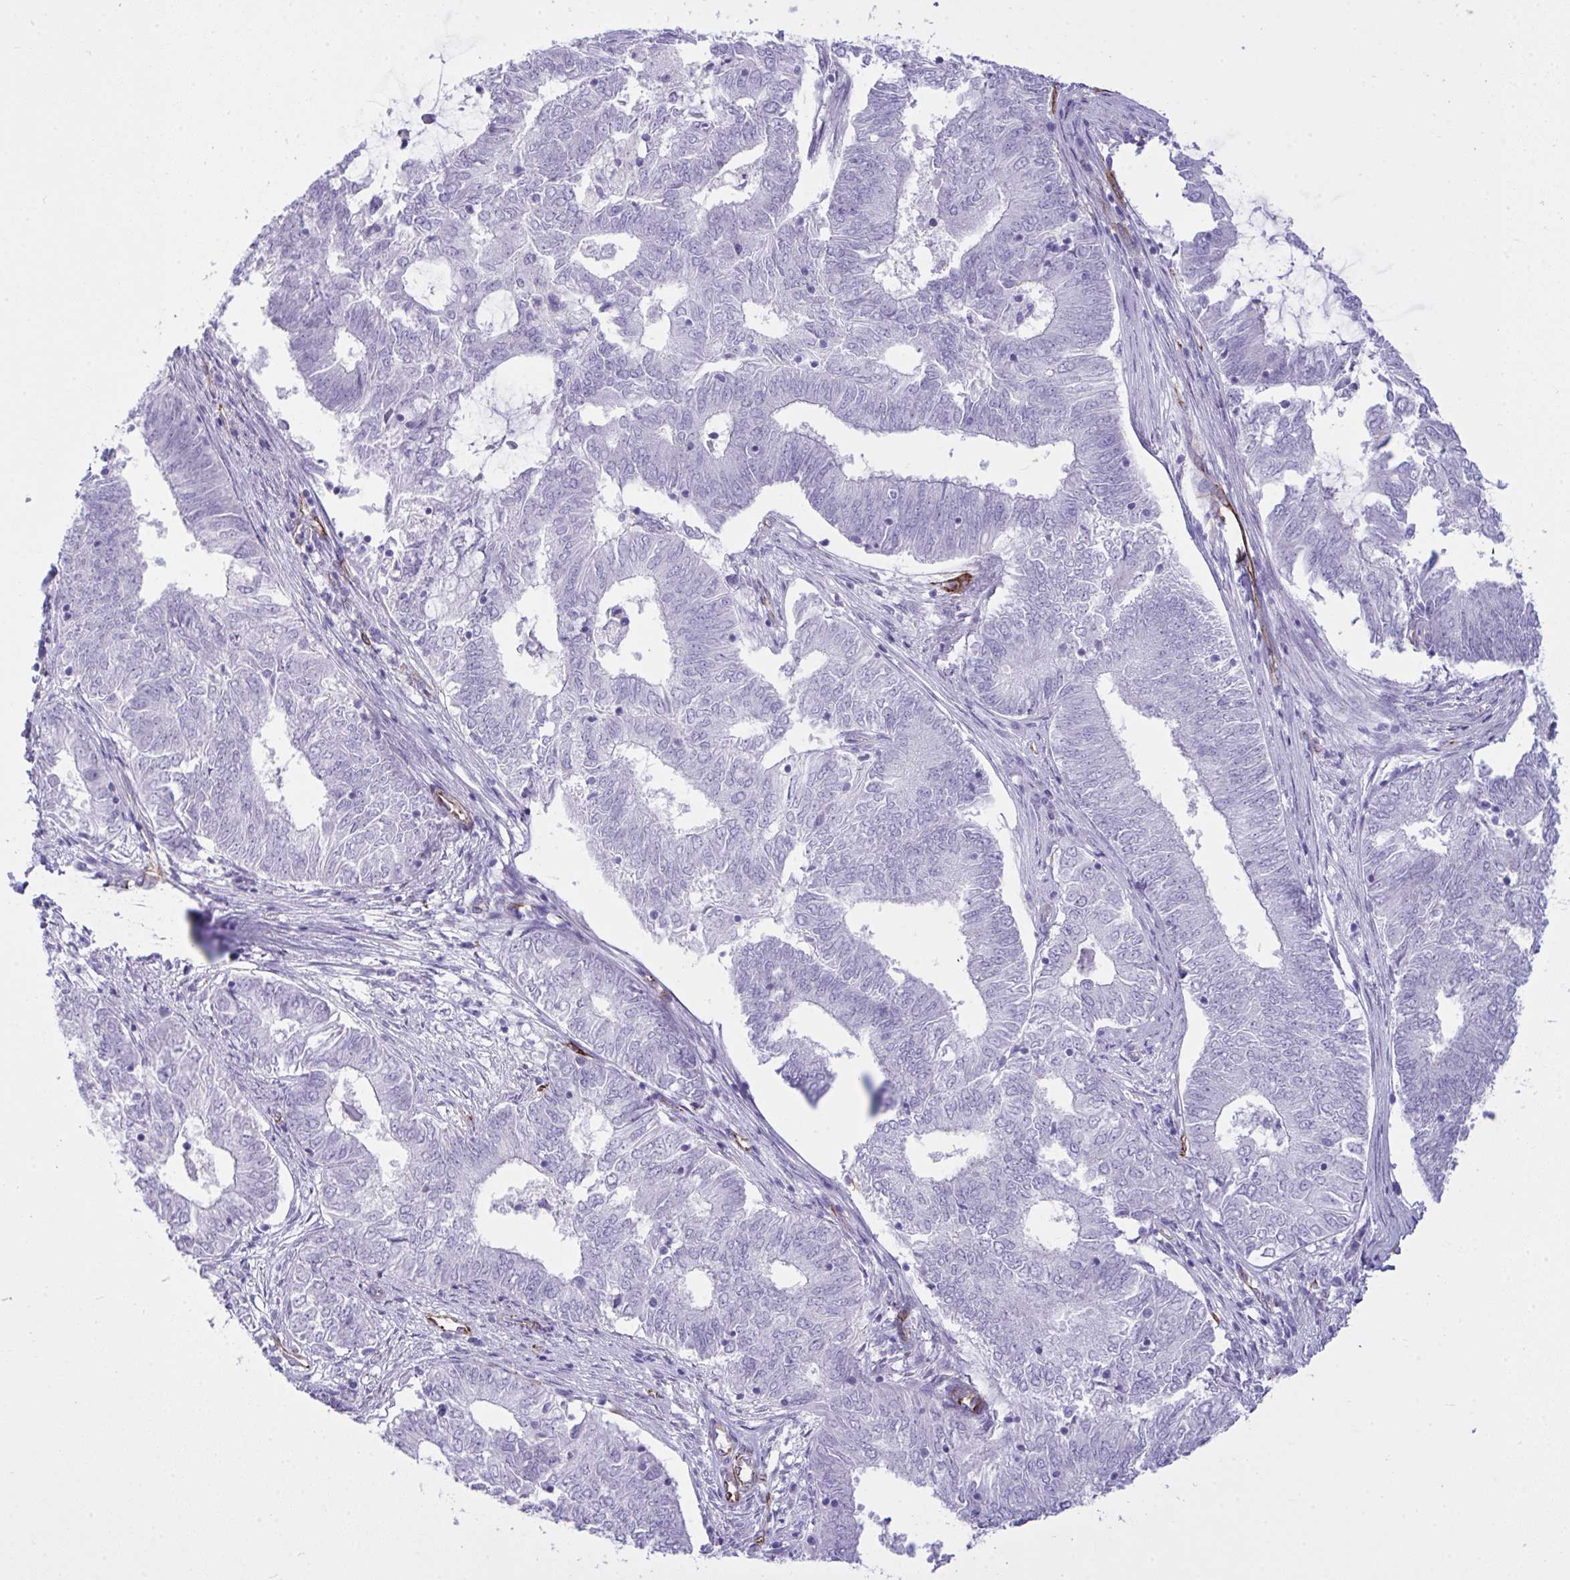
{"staining": {"intensity": "negative", "quantity": "none", "location": "none"}, "tissue": "endometrial cancer", "cell_type": "Tumor cells", "image_type": "cancer", "snomed": [{"axis": "morphology", "description": "Adenocarcinoma, NOS"}, {"axis": "topography", "description": "Endometrium"}], "caption": "There is no significant staining in tumor cells of endometrial cancer.", "gene": "SLC35B1", "patient": {"sex": "female", "age": 62}}